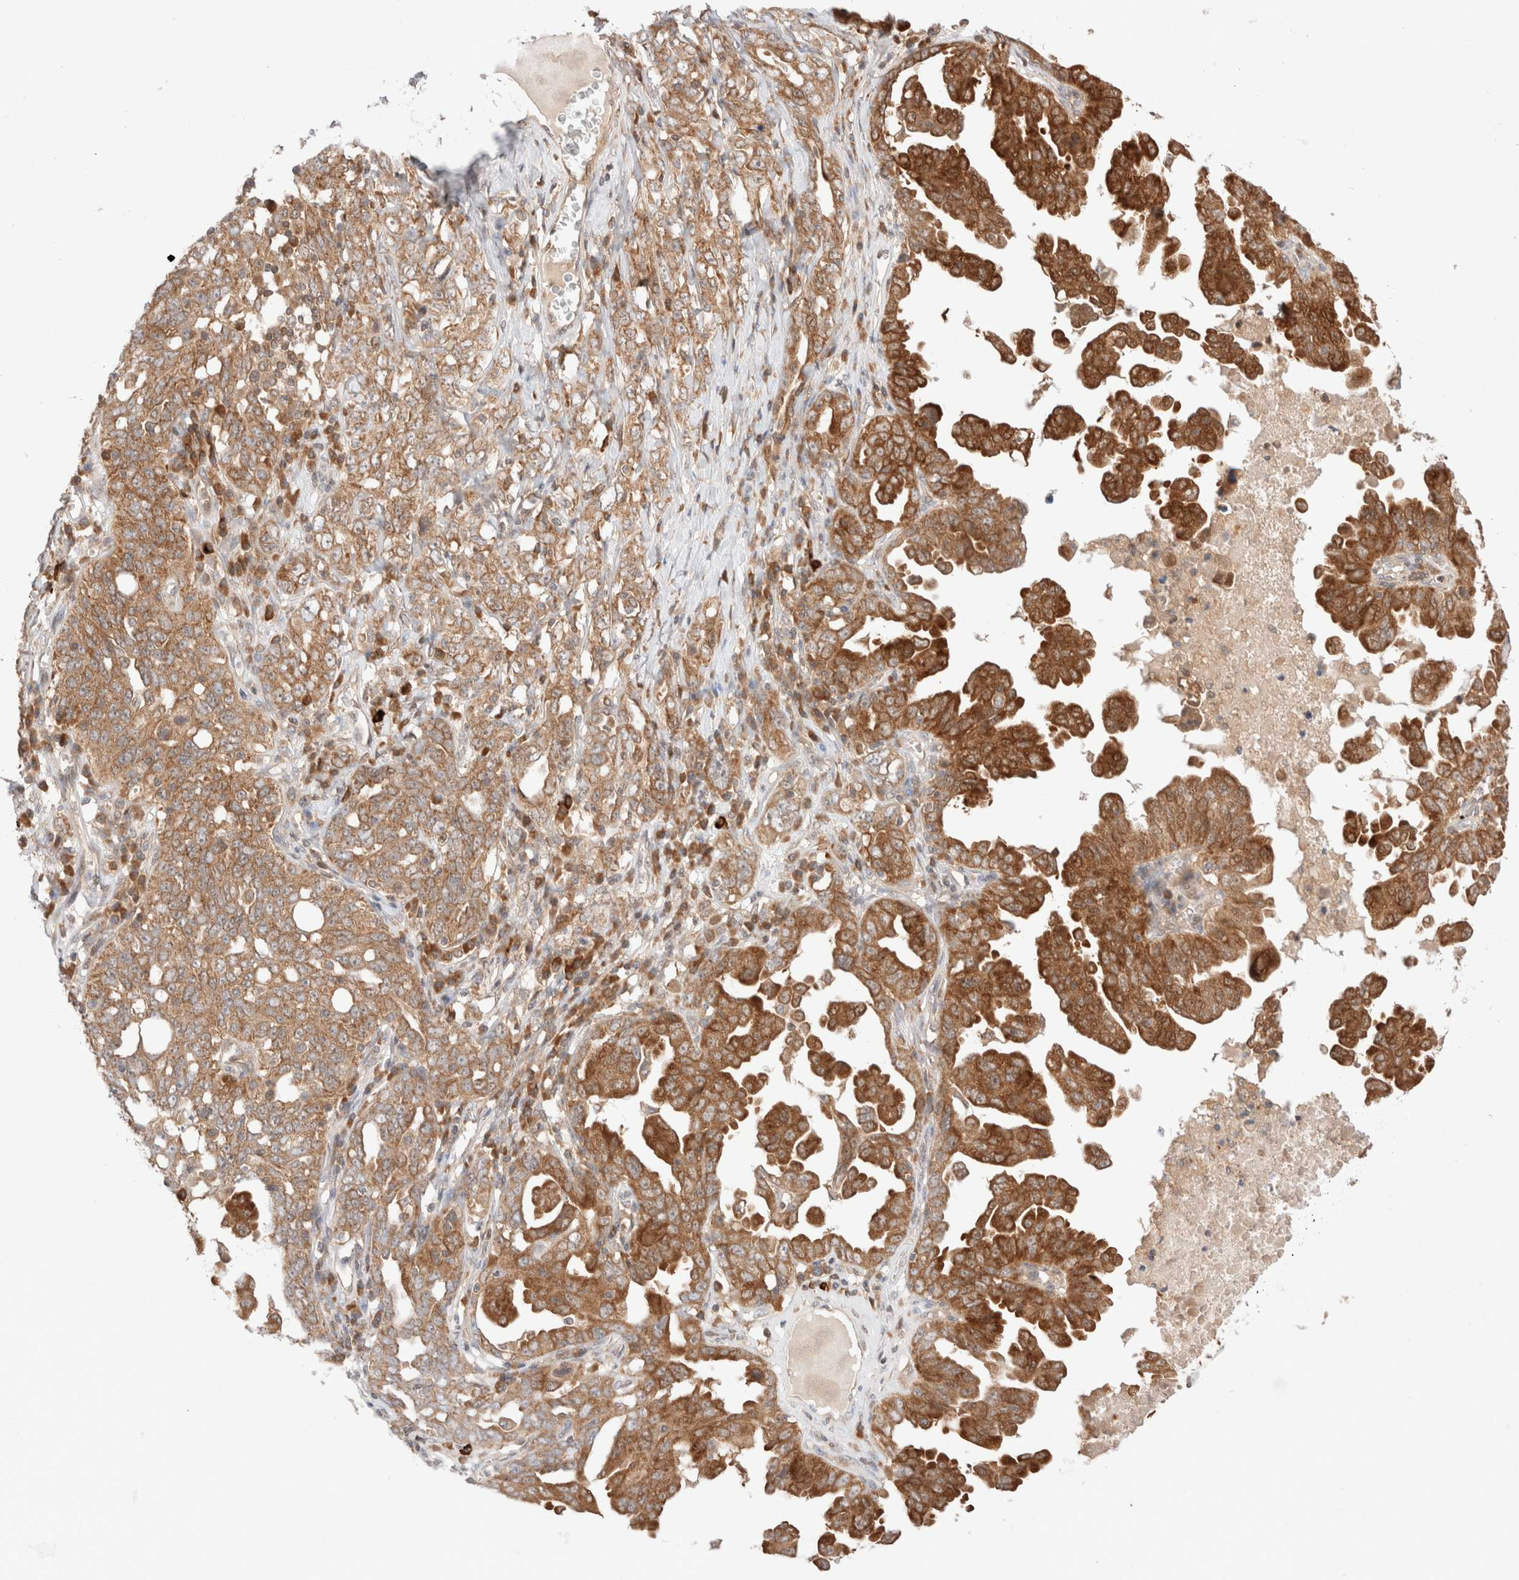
{"staining": {"intensity": "moderate", "quantity": ">75%", "location": "cytoplasmic/membranous"}, "tissue": "ovarian cancer", "cell_type": "Tumor cells", "image_type": "cancer", "snomed": [{"axis": "morphology", "description": "Carcinoma, endometroid"}, {"axis": "topography", "description": "Ovary"}], "caption": "High-magnification brightfield microscopy of ovarian cancer stained with DAB (brown) and counterstained with hematoxylin (blue). tumor cells exhibit moderate cytoplasmic/membranous staining is seen in about>75% of cells.", "gene": "XKR4", "patient": {"sex": "female", "age": 62}}